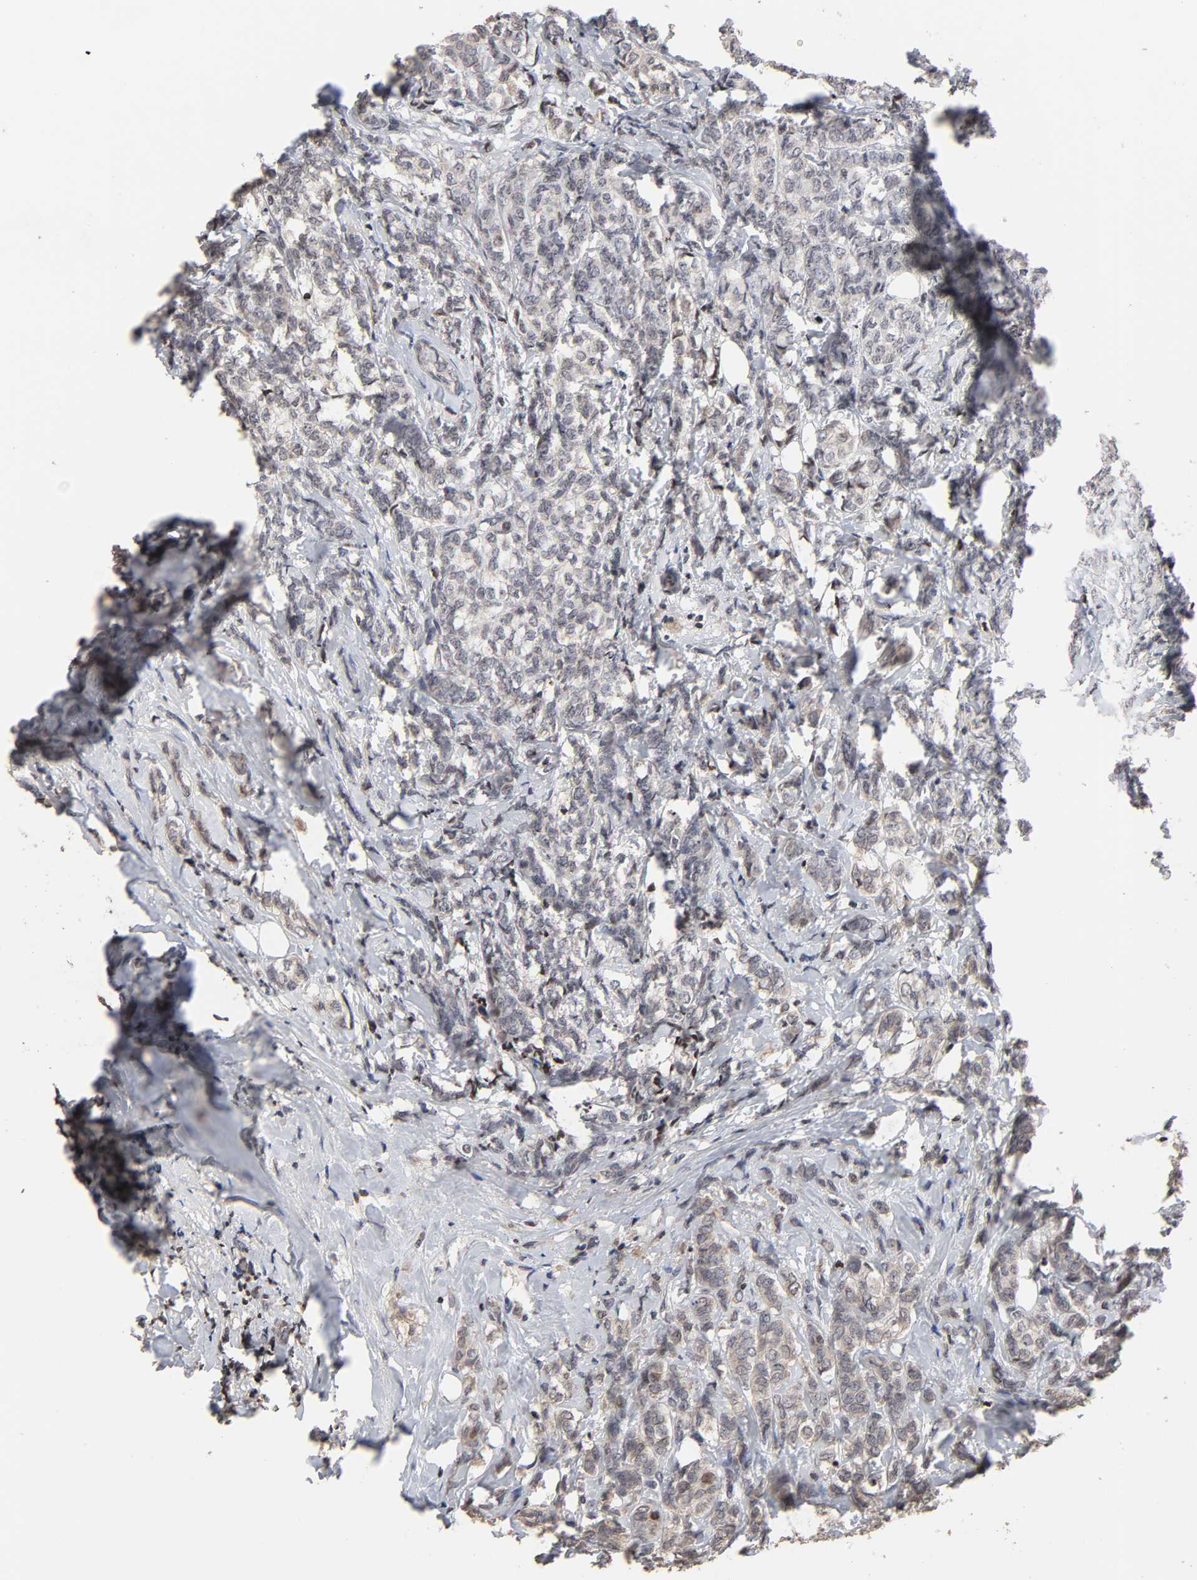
{"staining": {"intensity": "weak", "quantity": ">75%", "location": "cytoplasmic/membranous"}, "tissue": "breast cancer", "cell_type": "Tumor cells", "image_type": "cancer", "snomed": [{"axis": "morphology", "description": "Lobular carcinoma"}, {"axis": "topography", "description": "Breast"}], "caption": "Tumor cells show low levels of weak cytoplasmic/membranous positivity in about >75% of cells in breast lobular carcinoma.", "gene": "ZNF473", "patient": {"sex": "female", "age": 60}}